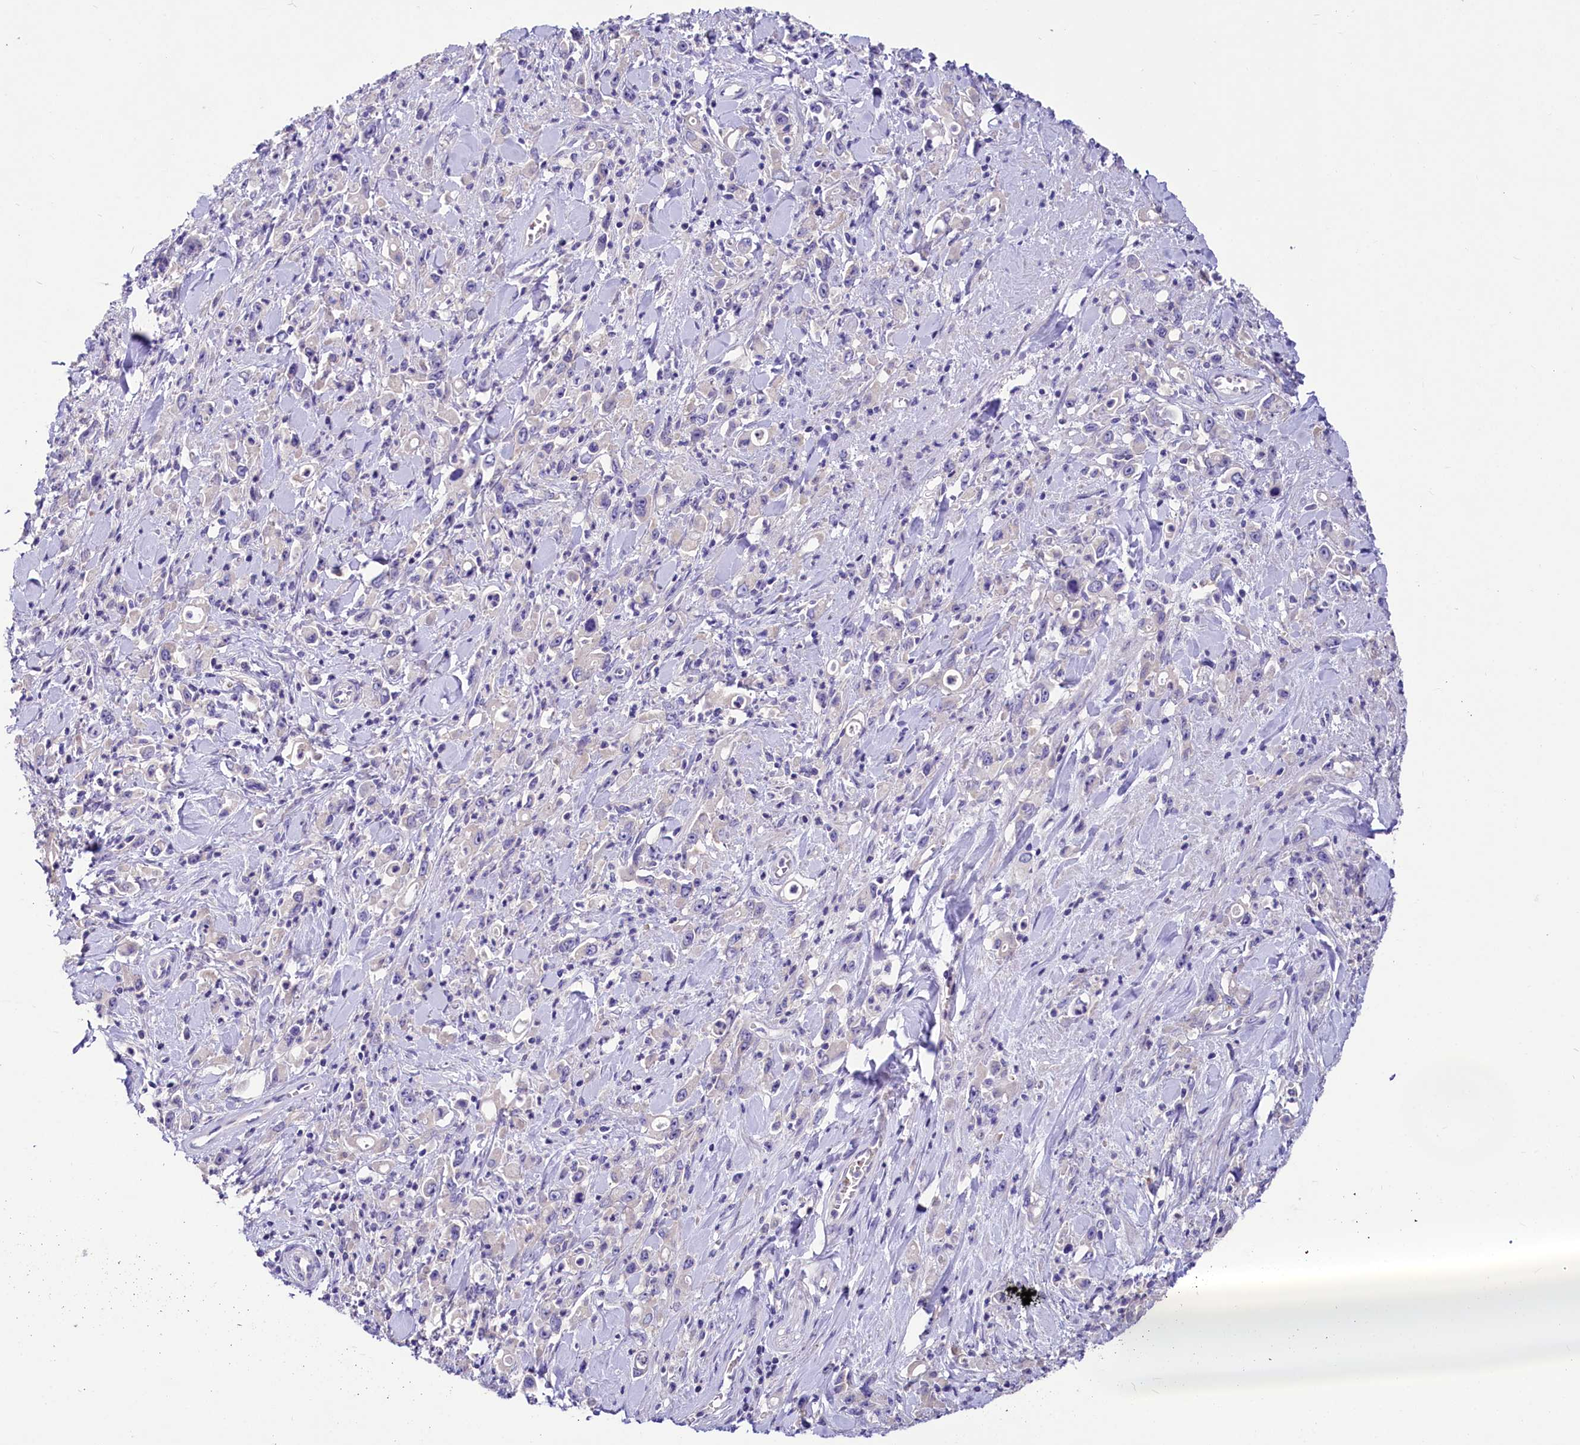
{"staining": {"intensity": "negative", "quantity": "none", "location": "none"}, "tissue": "stomach cancer", "cell_type": "Tumor cells", "image_type": "cancer", "snomed": [{"axis": "morphology", "description": "Adenocarcinoma, NOS"}, {"axis": "topography", "description": "Stomach, lower"}], "caption": "A photomicrograph of stomach cancer stained for a protein demonstrates no brown staining in tumor cells. Brightfield microscopy of immunohistochemistry stained with DAB (3,3'-diaminobenzidine) (brown) and hematoxylin (blue), captured at high magnification.", "gene": "ABHD5", "patient": {"sex": "female", "age": 43}}